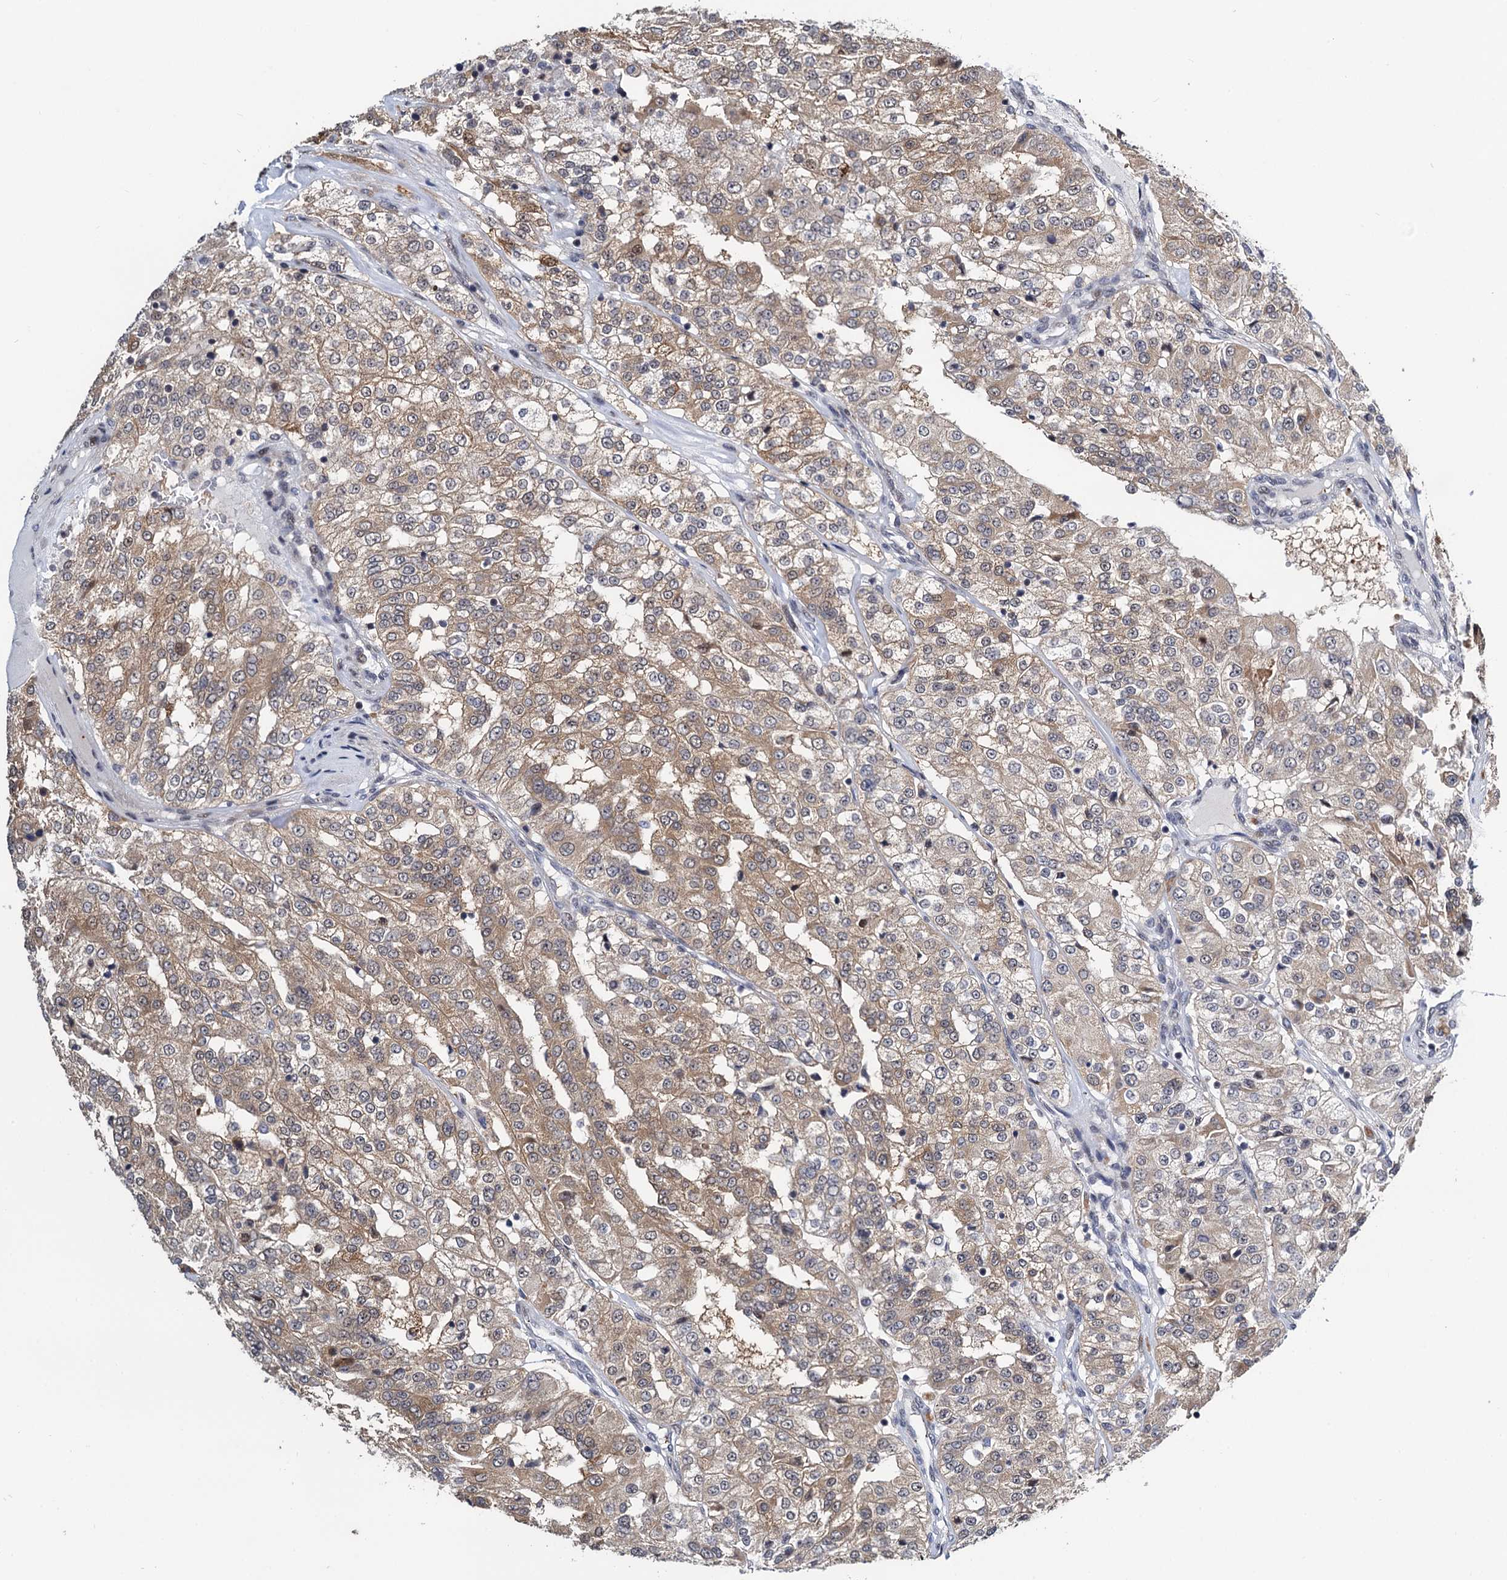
{"staining": {"intensity": "moderate", "quantity": ">75%", "location": "cytoplasmic/membranous"}, "tissue": "renal cancer", "cell_type": "Tumor cells", "image_type": "cancer", "snomed": [{"axis": "morphology", "description": "Adenocarcinoma, NOS"}, {"axis": "topography", "description": "Kidney"}], "caption": "Protein expression analysis of renal cancer (adenocarcinoma) exhibits moderate cytoplasmic/membranous staining in approximately >75% of tumor cells. The staining is performed using DAB (3,3'-diaminobenzidine) brown chromogen to label protein expression. The nuclei are counter-stained blue using hematoxylin.", "gene": "FAM222A", "patient": {"sex": "female", "age": 63}}